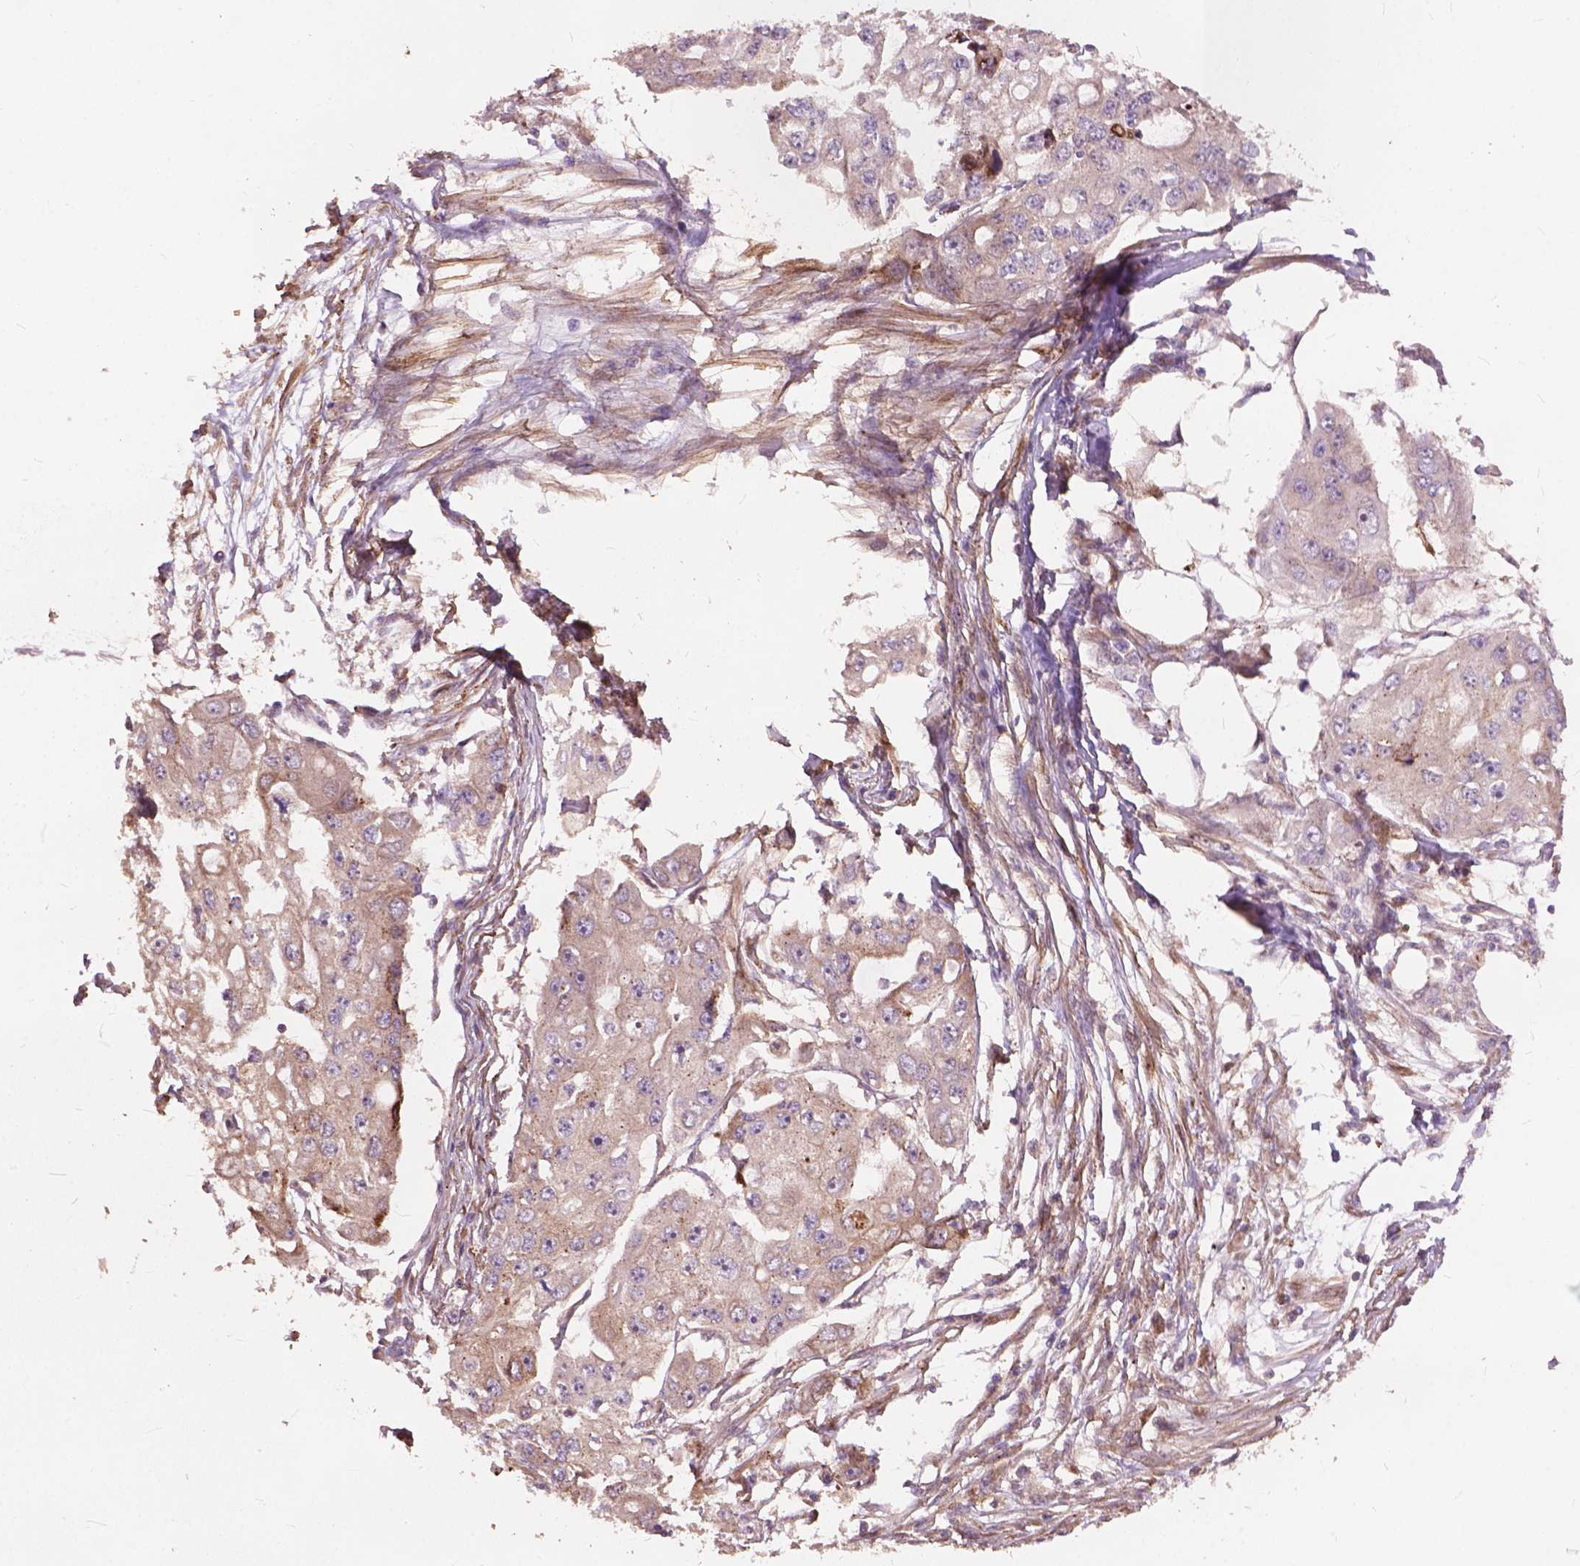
{"staining": {"intensity": "weak", "quantity": "<25%", "location": "cytoplasmic/membranous"}, "tissue": "ovarian cancer", "cell_type": "Tumor cells", "image_type": "cancer", "snomed": [{"axis": "morphology", "description": "Cystadenocarcinoma, serous, NOS"}, {"axis": "topography", "description": "Ovary"}], "caption": "Immunohistochemical staining of ovarian cancer (serous cystadenocarcinoma) displays no significant expression in tumor cells.", "gene": "FNIP1", "patient": {"sex": "female", "age": 56}}